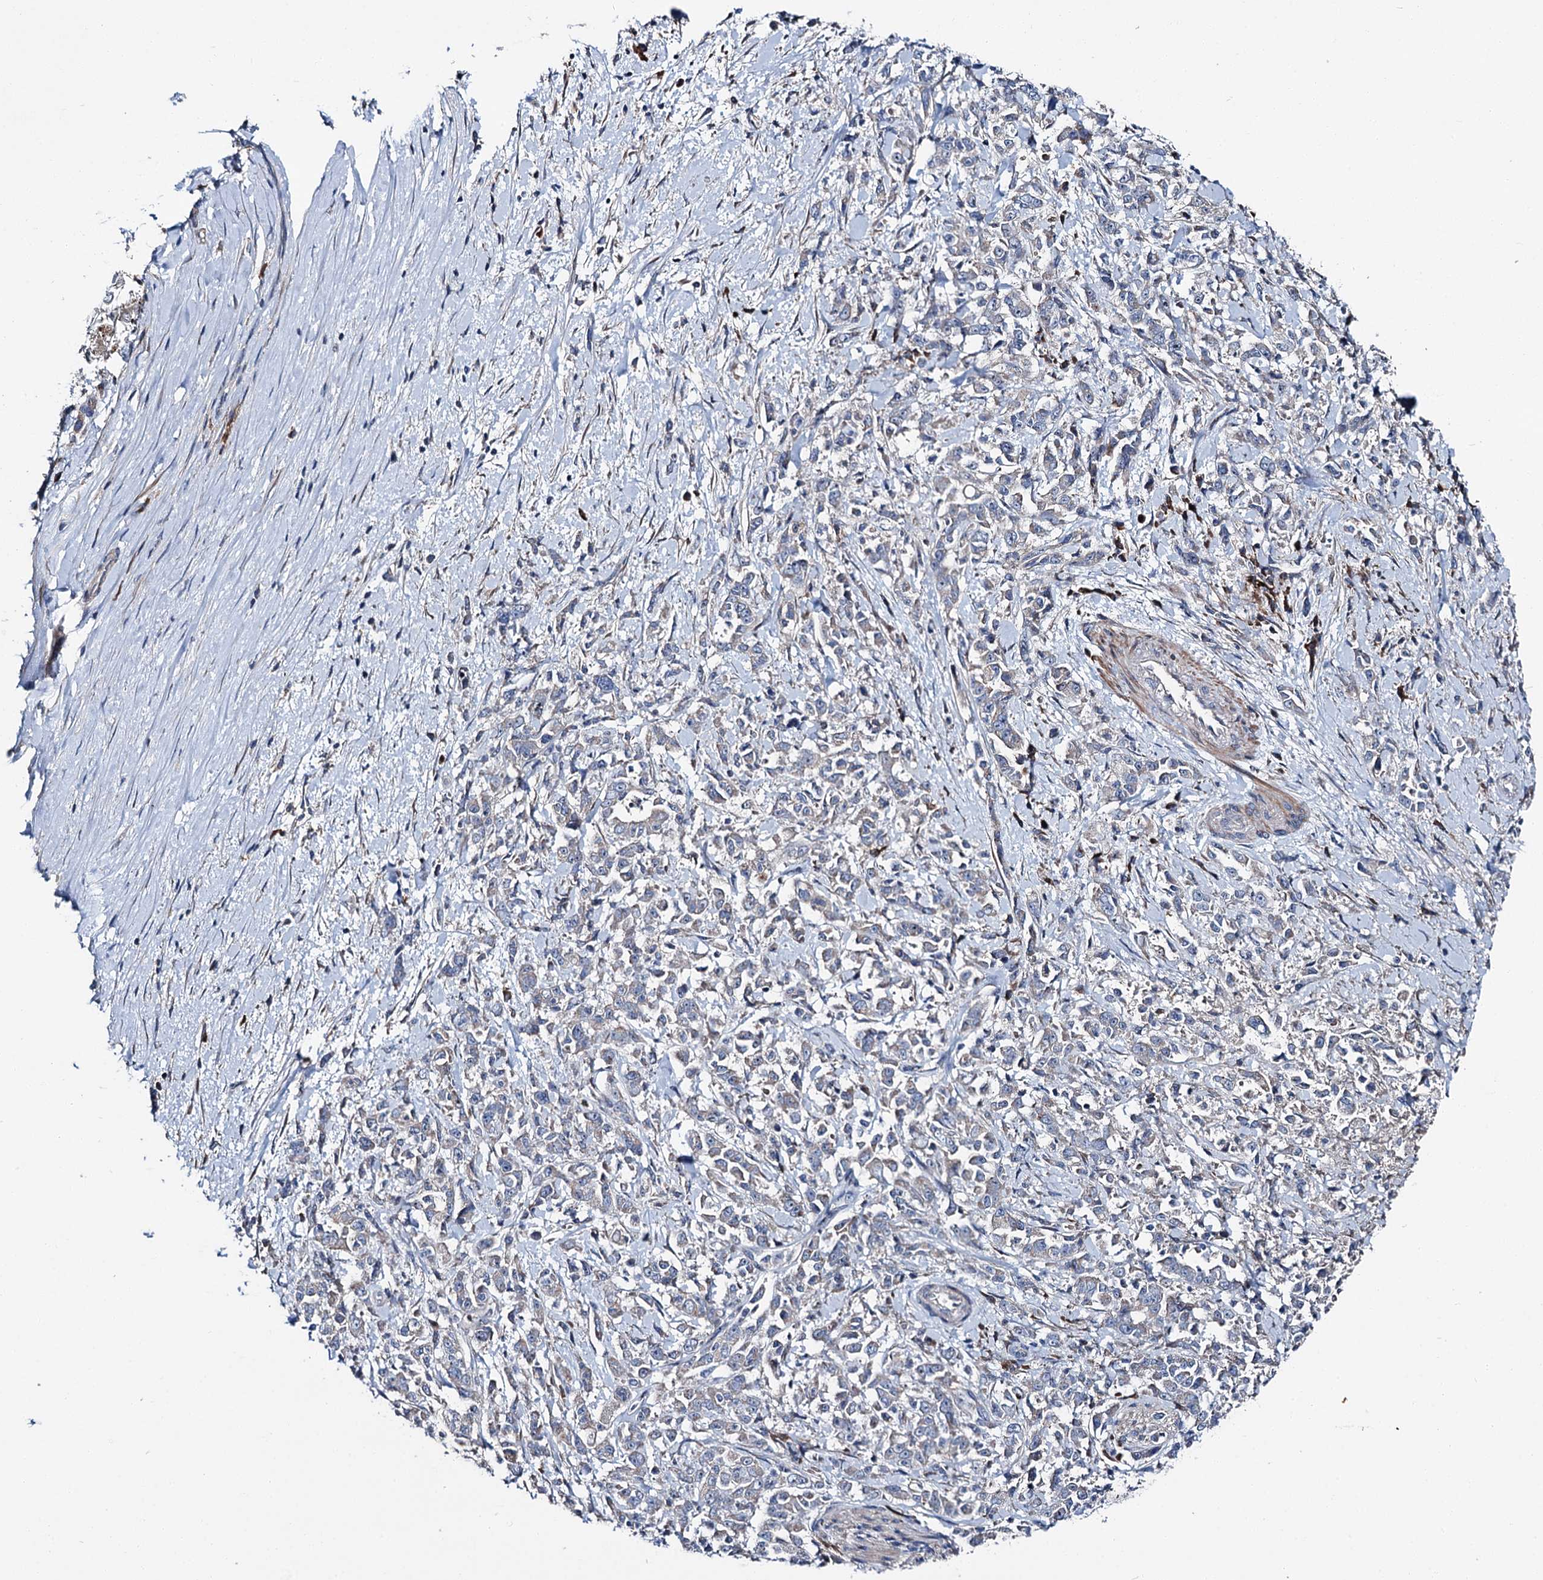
{"staining": {"intensity": "negative", "quantity": "none", "location": "none"}, "tissue": "pancreatic cancer", "cell_type": "Tumor cells", "image_type": "cancer", "snomed": [{"axis": "morphology", "description": "Normal tissue, NOS"}, {"axis": "morphology", "description": "Adenocarcinoma, NOS"}, {"axis": "topography", "description": "Pancreas"}], "caption": "Tumor cells show no significant positivity in pancreatic cancer (adenocarcinoma).", "gene": "SLC22A25", "patient": {"sex": "female", "age": 64}}